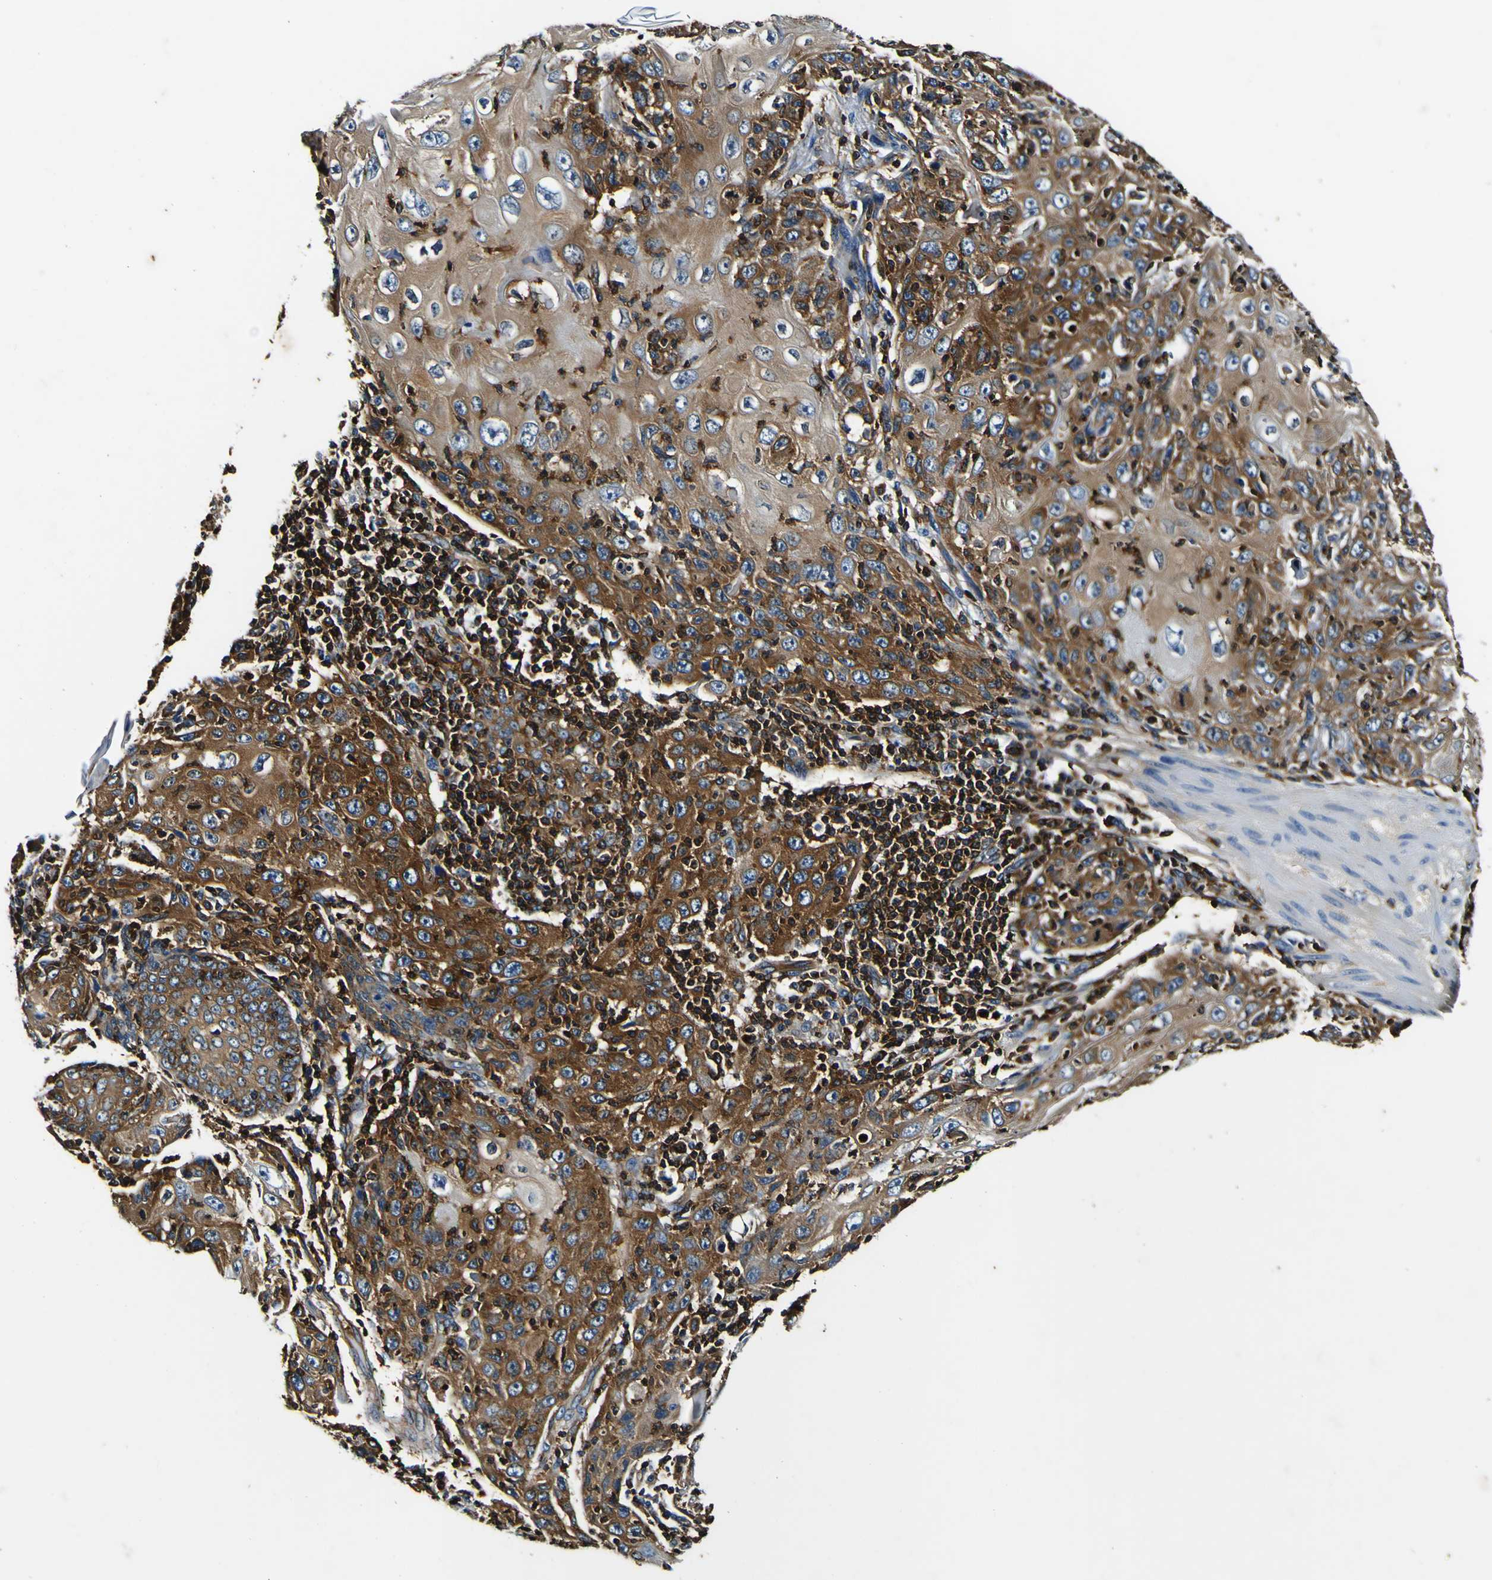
{"staining": {"intensity": "strong", "quantity": ">75%", "location": "cytoplasmic/membranous"}, "tissue": "skin cancer", "cell_type": "Tumor cells", "image_type": "cancer", "snomed": [{"axis": "morphology", "description": "Squamous cell carcinoma, NOS"}, {"axis": "topography", "description": "Skin"}], "caption": "Squamous cell carcinoma (skin) stained with DAB IHC shows high levels of strong cytoplasmic/membranous positivity in approximately >75% of tumor cells. (DAB IHC with brightfield microscopy, high magnification).", "gene": "RHOT2", "patient": {"sex": "female", "age": 88}}